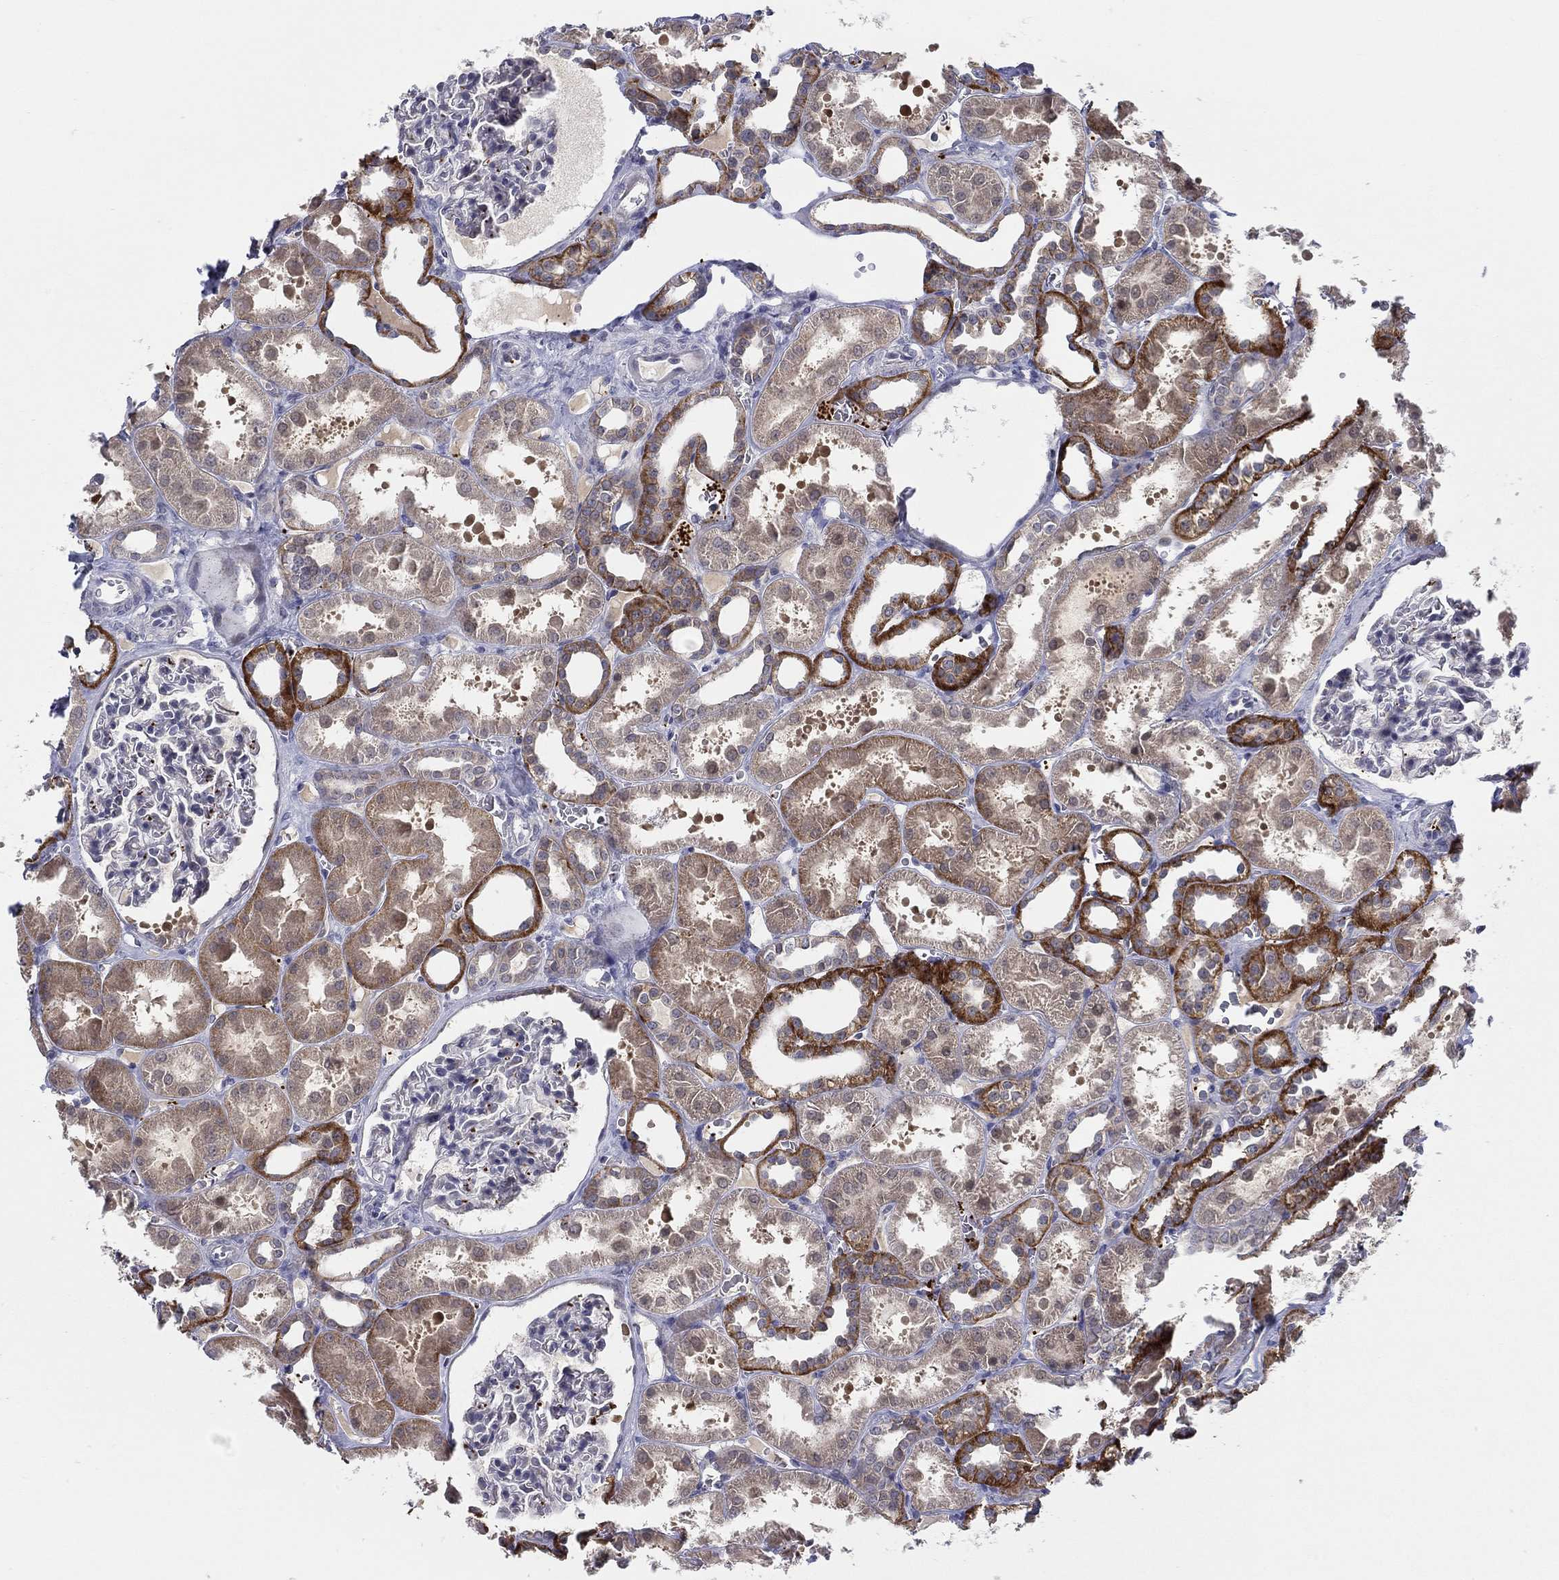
{"staining": {"intensity": "negative", "quantity": "none", "location": "none"}, "tissue": "kidney", "cell_type": "Cells in glomeruli", "image_type": "normal", "snomed": [{"axis": "morphology", "description": "Normal tissue, NOS"}, {"axis": "topography", "description": "Kidney"}], "caption": "A high-resolution photomicrograph shows immunohistochemistry staining of benign kidney, which displays no significant positivity in cells in glomeruli.", "gene": "ALOX12", "patient": {"sex": "female", "age": 41}}